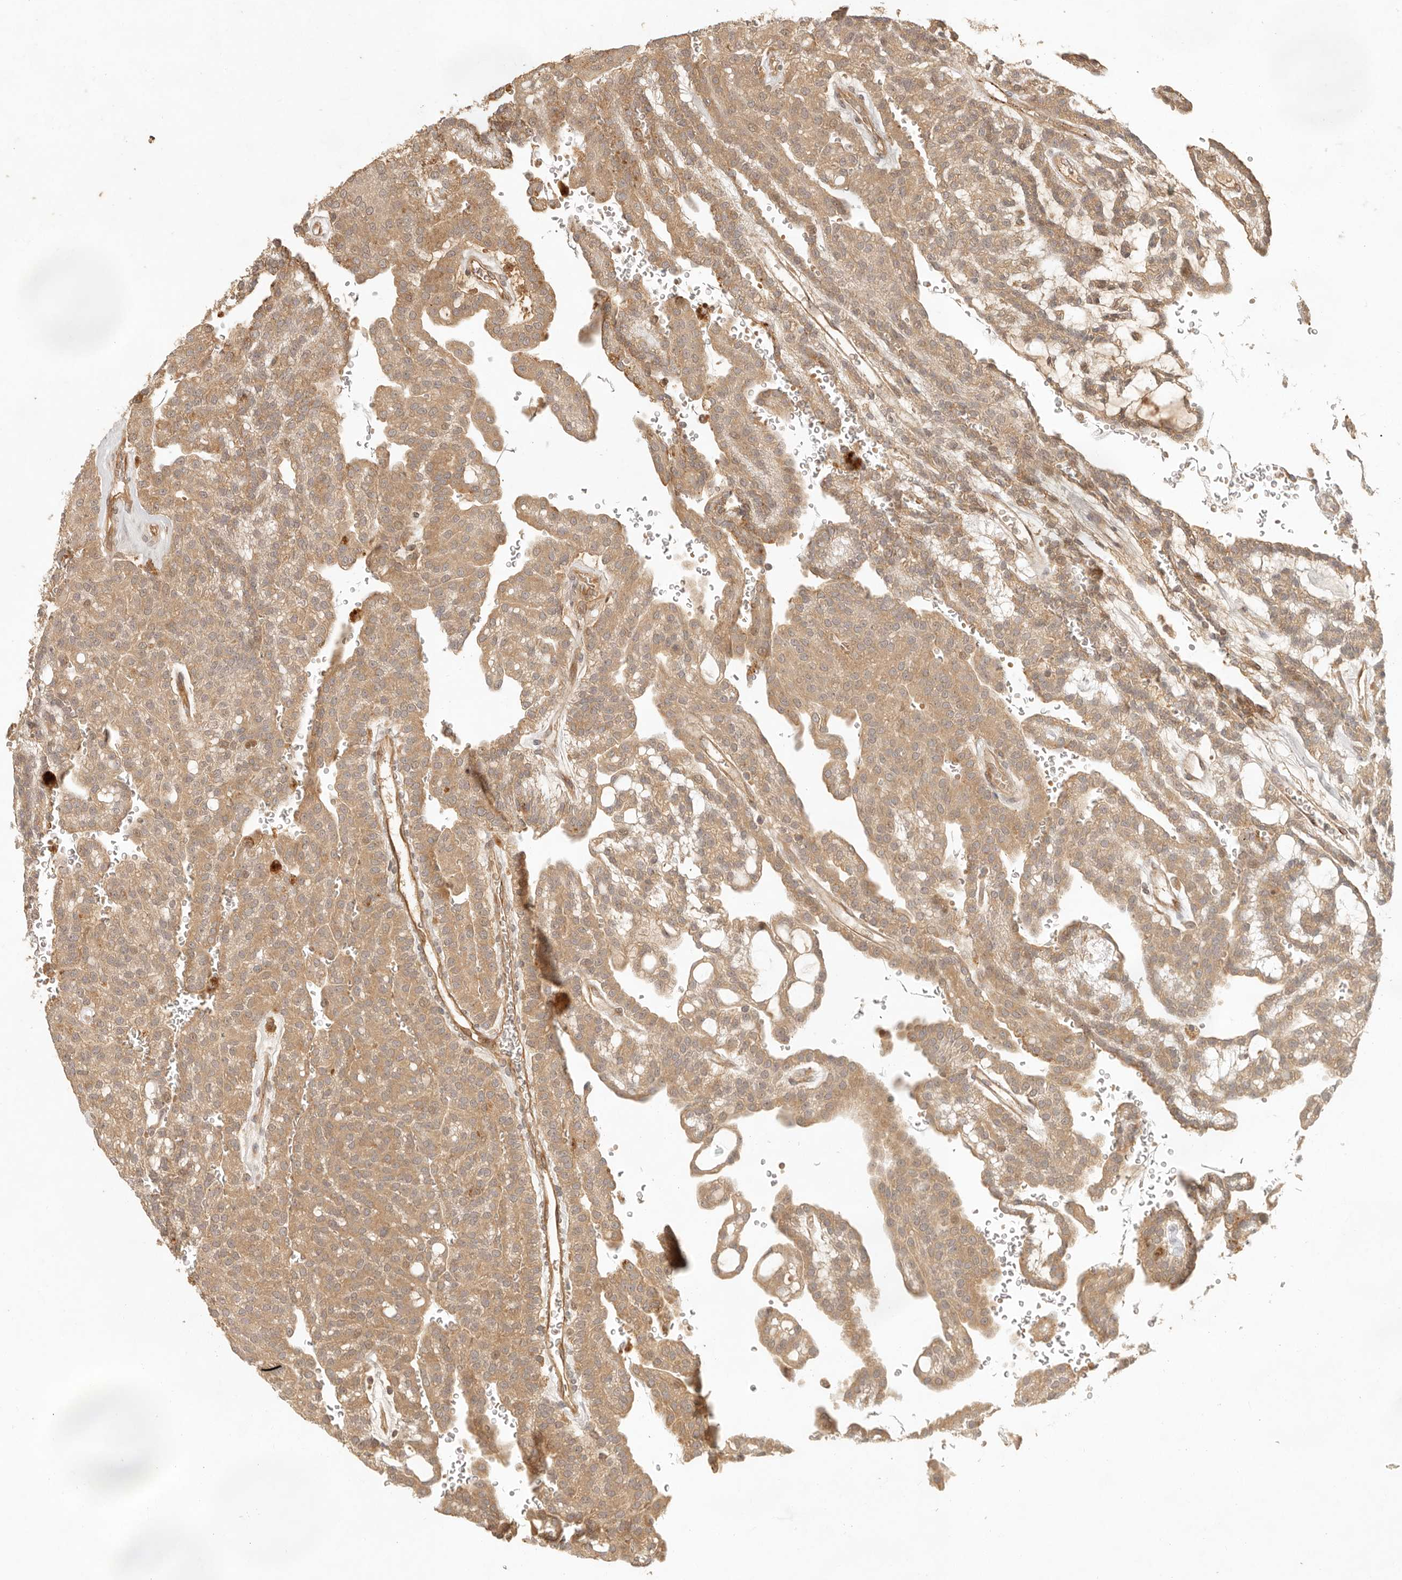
{"staining": {"intensity": "moderate", "quantity": ">75%", "location": "cytoplasmic/membranous"}, "tissue": "renal cancer", "cell_type": "Tumor cells", "image_type": "cancer", "snomed": [{"axis": "morphology", "description": "Adenocarcinoma, NOS"}, {"axis": "topography", "description": "Kidney"}], "caption": "Brown immunohistochemical staining in human renal adenocarcinoma shows moderate cytoplasmic/membranous staining in about >75% of tumor cells. Nuclei are stained in blue.", "gene": "ANKRD61", "patient": {"sex": "male", "age": 63}}